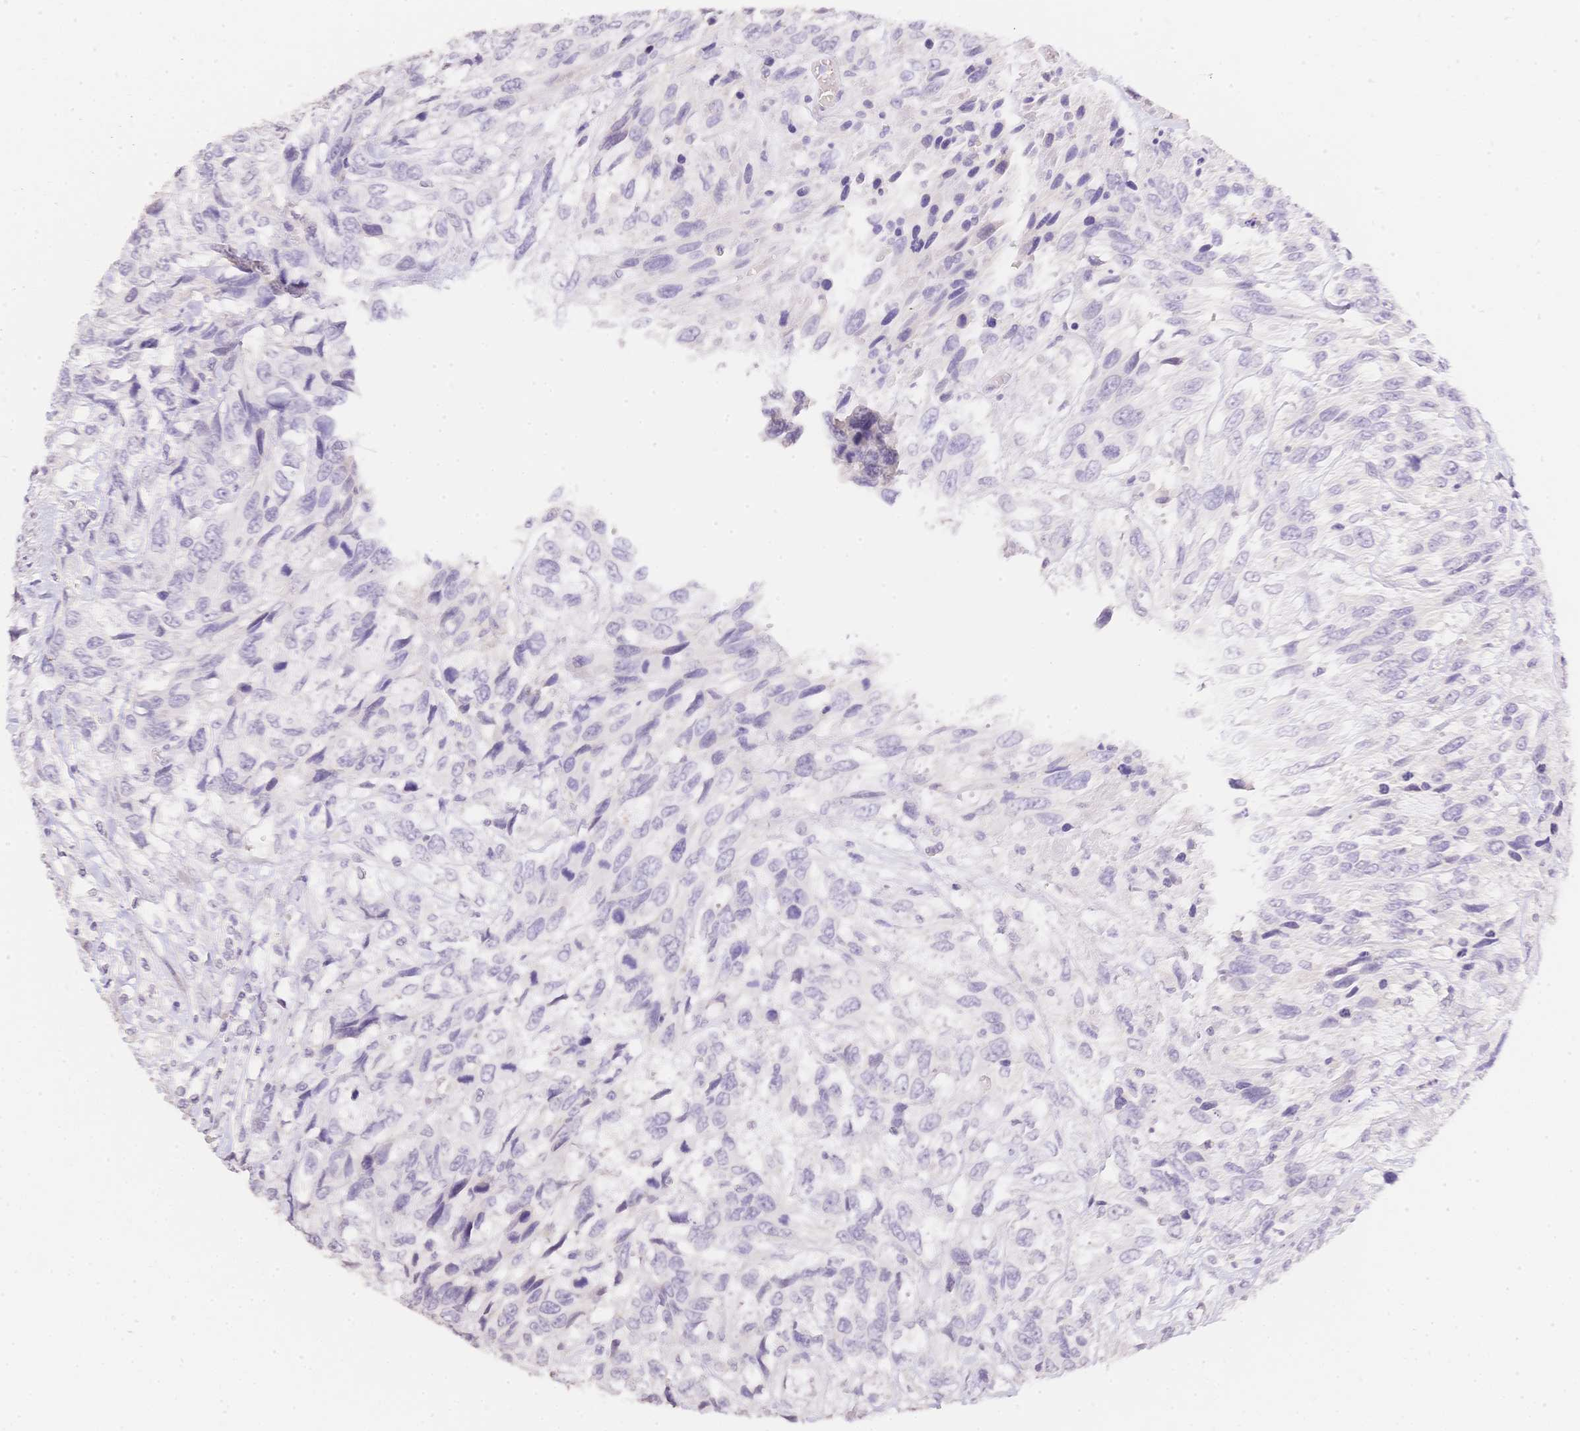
{"staining": {"intensity": "negative", "quantity": "none", "location": "none"}, "tissue": "urothelial cancer", "cell_type": "Tumor cells", "image_type": "cancer", "snomed": [{"axis": "morphology", "description": "Urothelial carcinoma, High grade"}, {"axis": "topography", "description": "Urinary bladder"}], "caption": "Human urothelial cancer stained for a protein using immunohistochemistry demonstrates no expression in tumor cells.", "gene": "HCRTR2", "patient": {"sex": "female", "age": 70}}